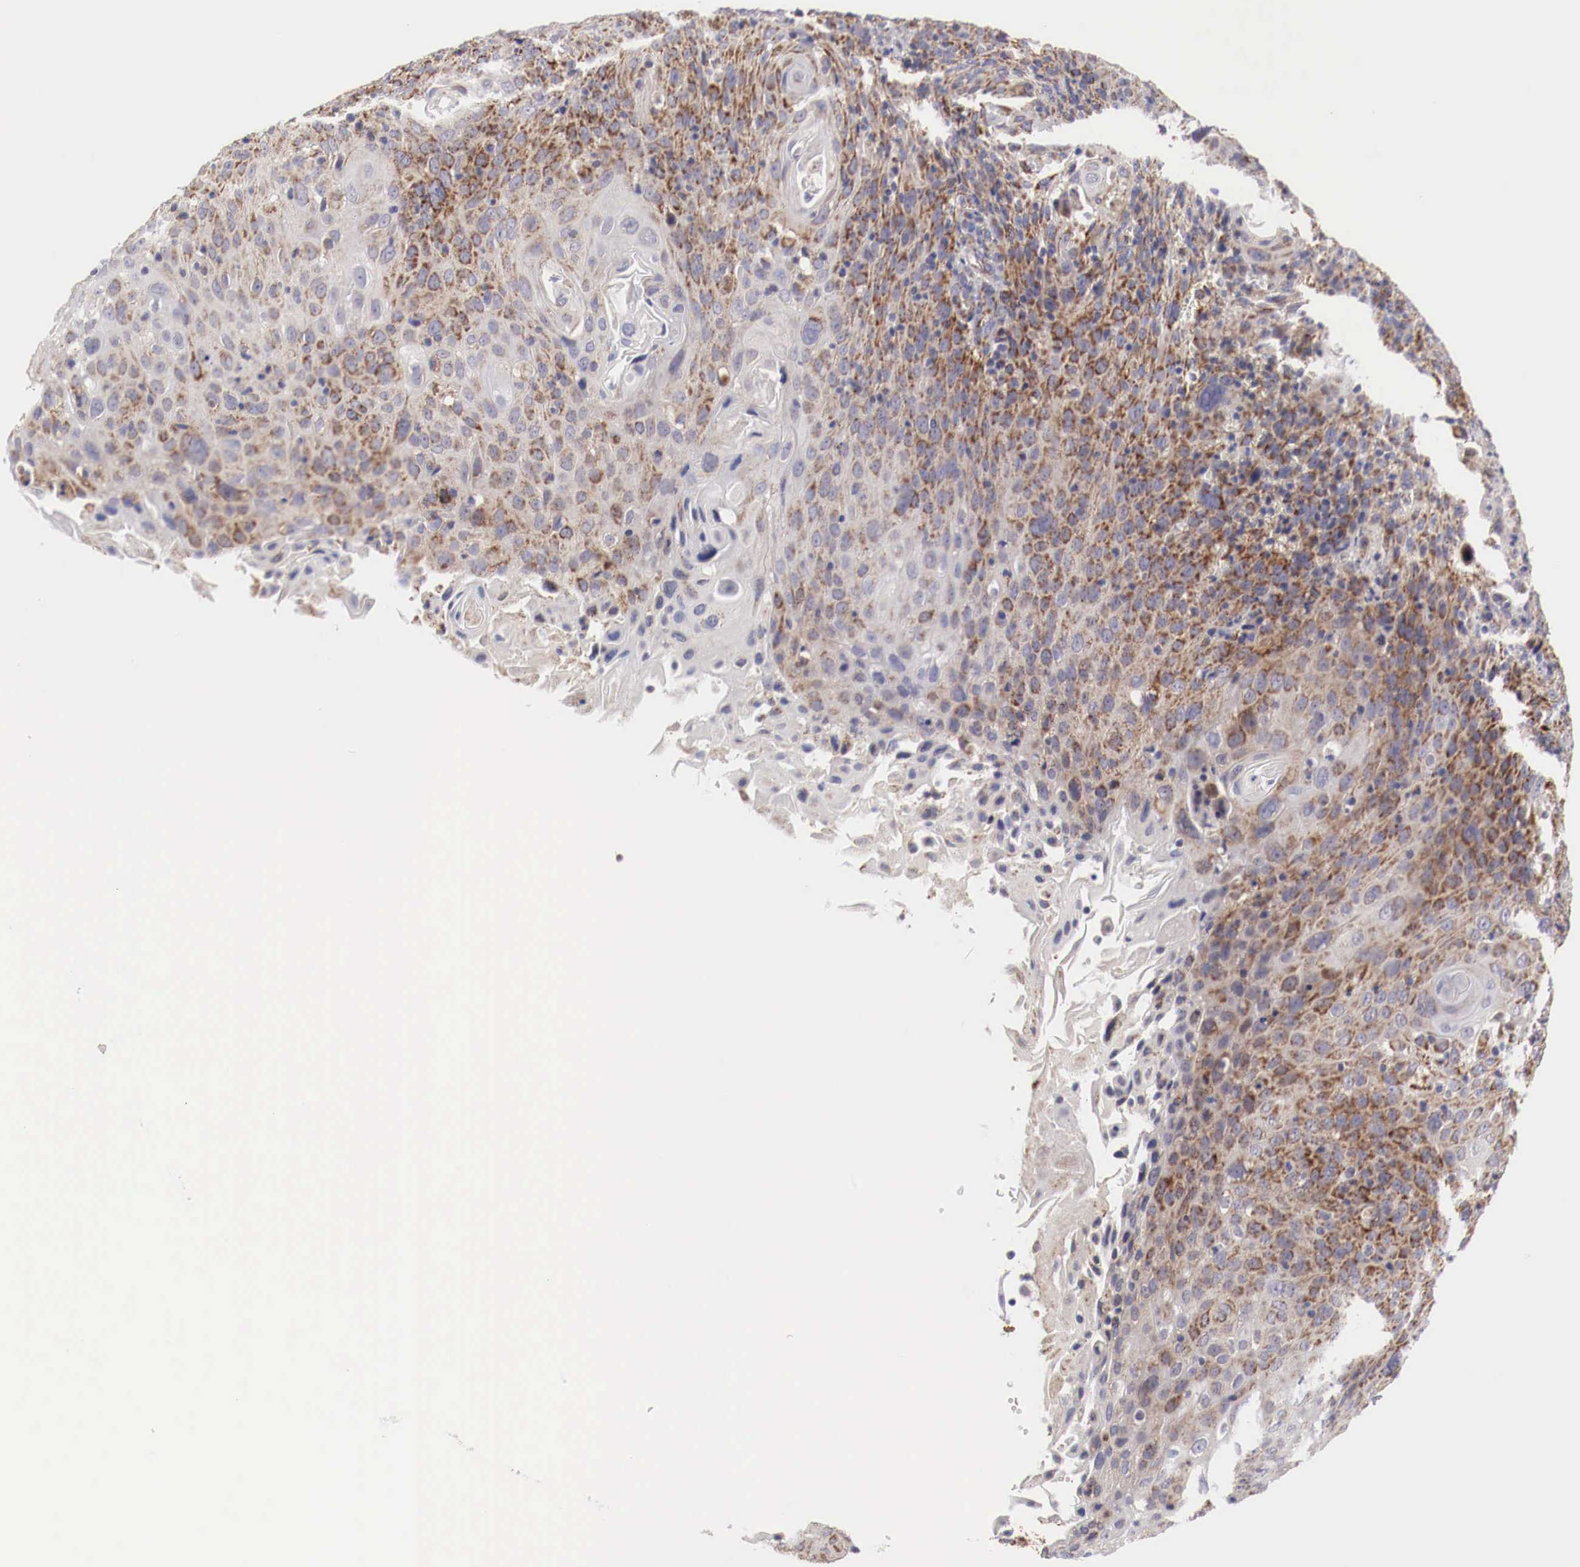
{"staining": {"intensity": "strong", "quantity": ">75%", "location": "cytoplasmic/membranous"}, "tissue": "cervical cancer", "cell_type": "Tumor cells", "image_type": "cancer", "snomed": [{"axis": "morphology", "description": "Squamous cell carcinoma, NOS"}, {"axis": "topography", "description": "Cervix"}], "caption": "Immunohistochemistry staining of cervical squamous cell carcinoma, which reveals high levels of strong cytoplasmic/membranous expression in approximately >75% of tumor cells indicating strong cytoplasmic/membranous protein staining. The staining was performed using DAB (3,3'-diaminobenzidine) (brown) for protein detection and nuclei were counterstained in hematoxylin (blue).", "gene": "XPNPEP3", "patient": {"sex": "female", "age": 54}}